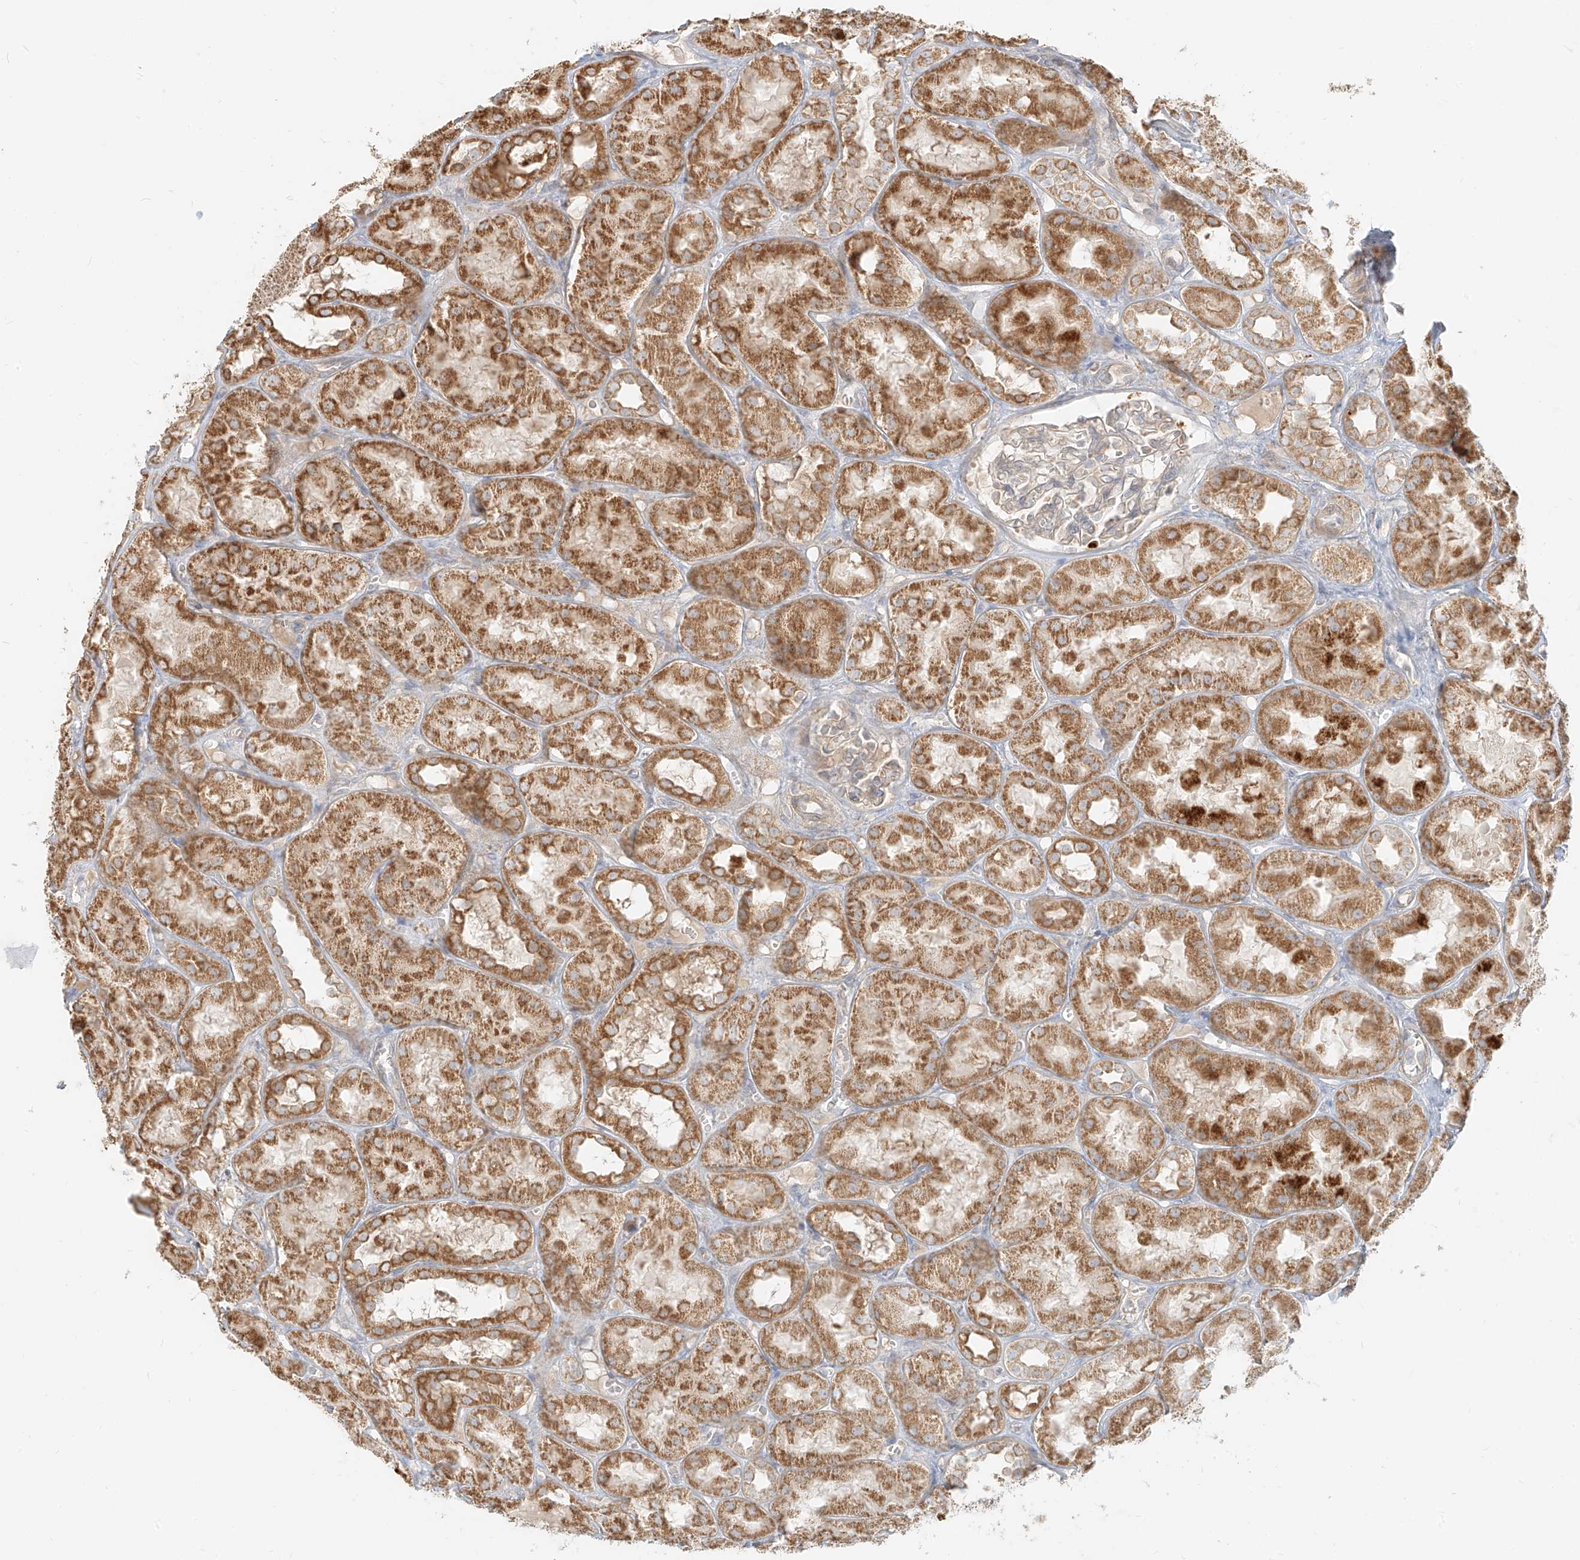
{"staining": {"intensity": "negative", "quantity": "none", "location": "none"}, "tissue": "kidney", "cell_type": "Cells in glomeruli", "image_type": "normal", "snomed": [{"axis": "morphology", "description": "Normal tissue, NOS"}, {"axis": "topography", "description": "Kidney"}], "caption": "High power microscopy image of an IHC micrograph of benign kidney, revealing no significant expression in cells in glomeruli.", "gene": "ZIM3", "patient": {"sex": "male", "age": 16}}